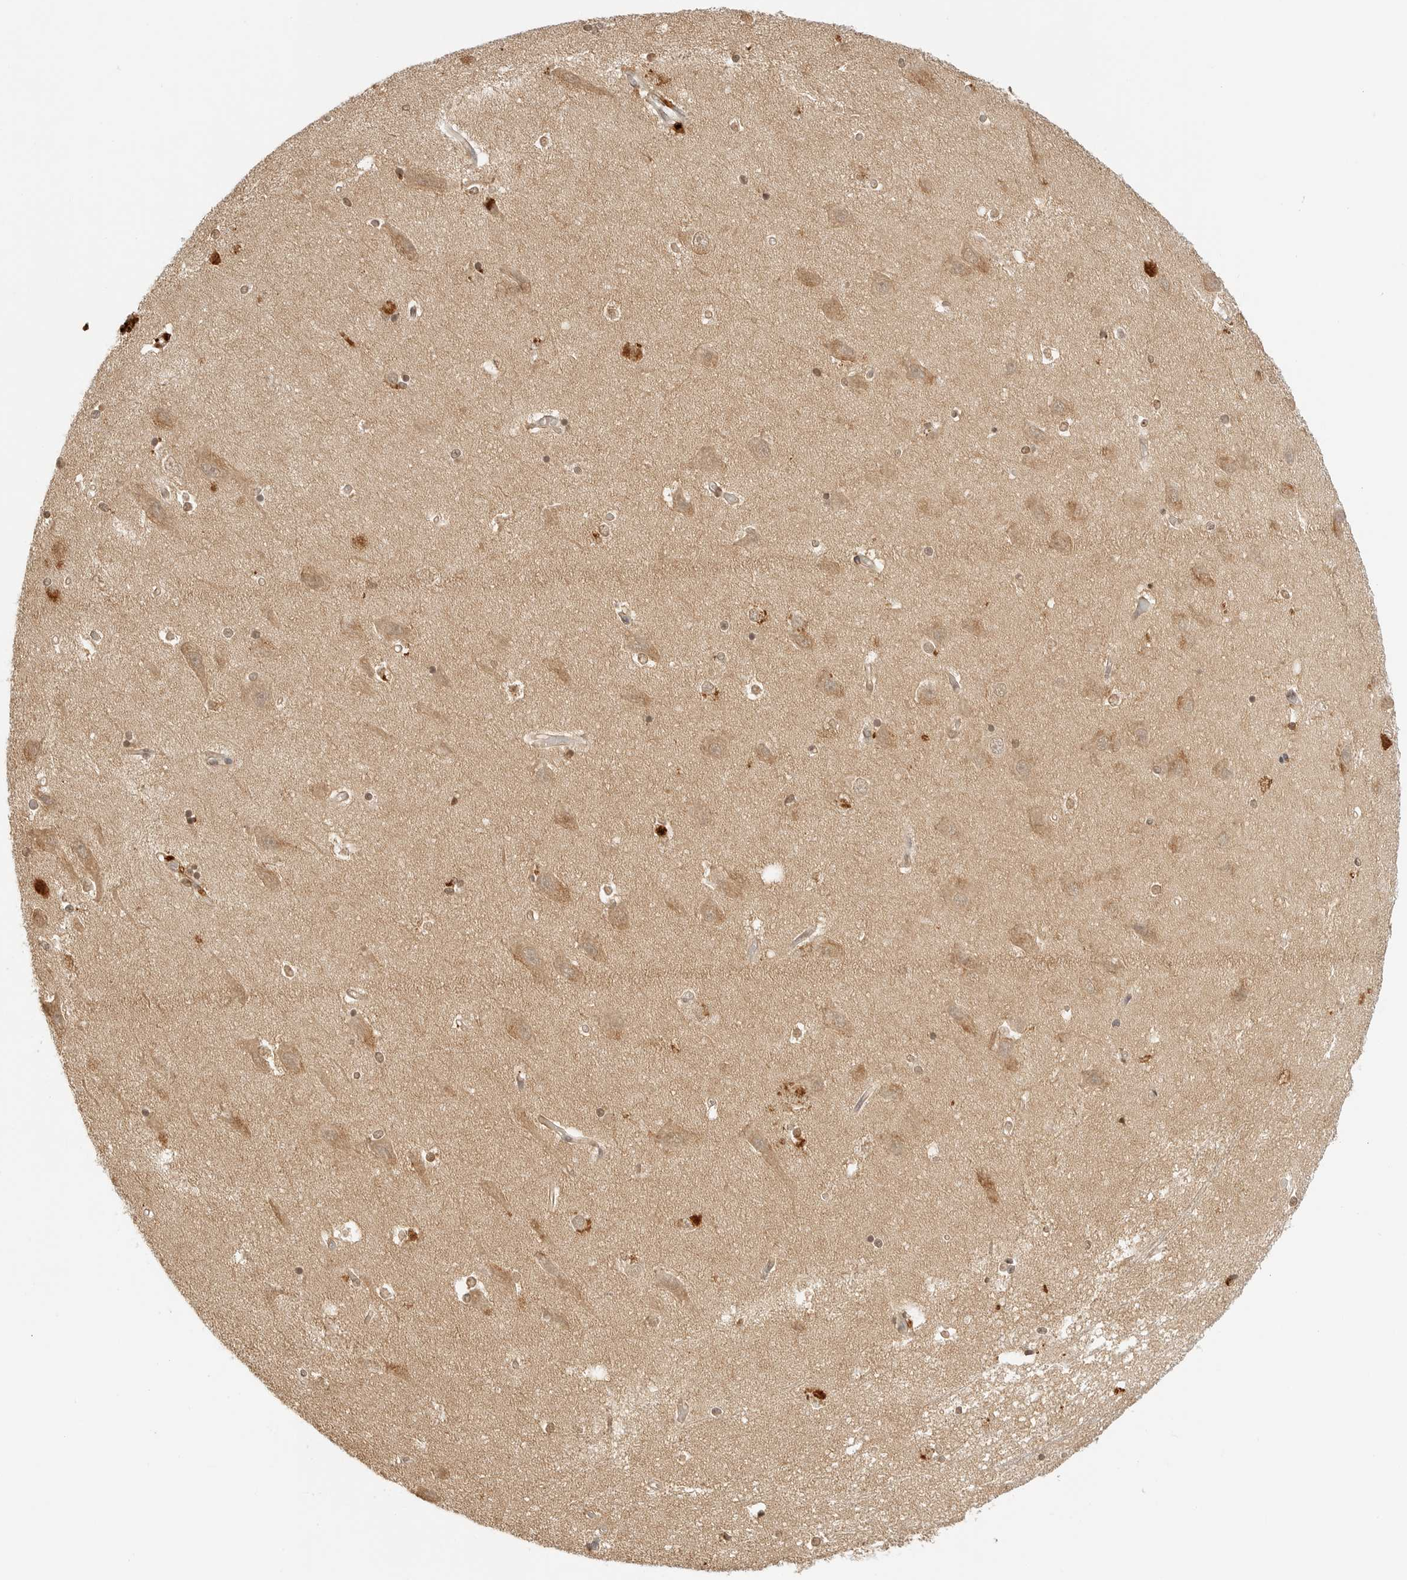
{"staining": {"intensity": "moderate", "quantity": ">75%", "location": "cytoplasmic/membranous,nuclear"}, "tissue": "hippocampus", "cell_type": "Glial cells", "image_type": "normal", "snomed": [{"axis": "morphology", "description": "Normal tissue, NOS"}, {"axis": "topography", "description": "Hippocampus"}], "caption": "Hippocampus stained with immunohistochemistry (IHC) demonstrates moderate cytoplasmic/membranous,nuclear positivity in approximately >75% of glial cells.", "gene": "EPHA1", "patient": {"sex": "male", "age": 45}}